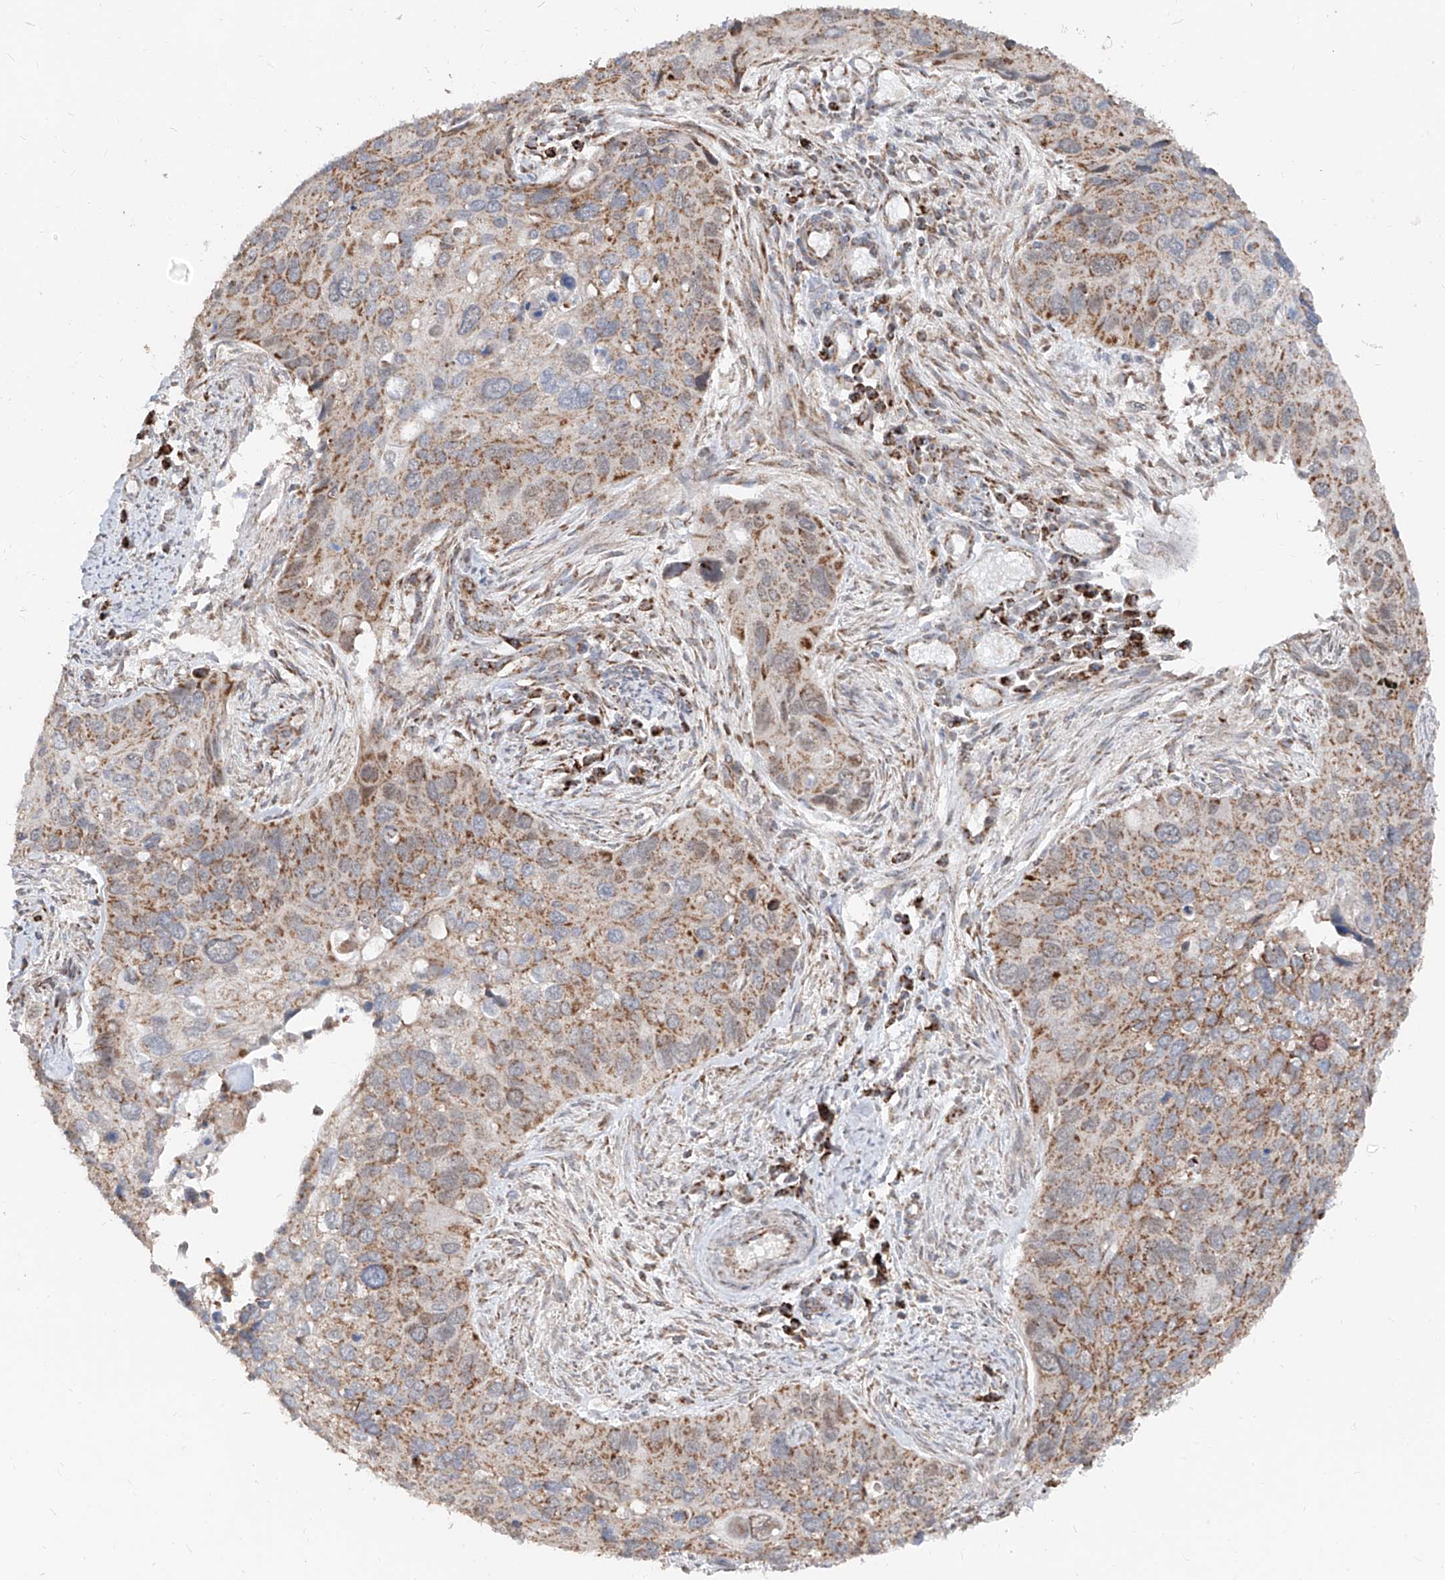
{"staining": {"intensity": "moderate", "quantity": ">75%", "location": "cytoplasmic/membranous"}, "tissue": "cervical cancer", "cell_type": "Tumor cells", "image_type": "cancer", "snomed": [{"axis": "morphology", "description": "Squamous cell carcinoma, NOS"}, {"axis": "topography", "description": "Cervix"}], "caption": "Brown immunohistochemical staining in cervical squamous cell carcinoma exhibits moderate cytoplasmic/membranous staining in about >75% of tumor cells. The staining is performed using DAB brown chromogen to label protein expression. The nuclei are counter-stained blue using hematoxylin.", "gene": "NDUFB3", "patient": {"sex": "female", "age": 55}}